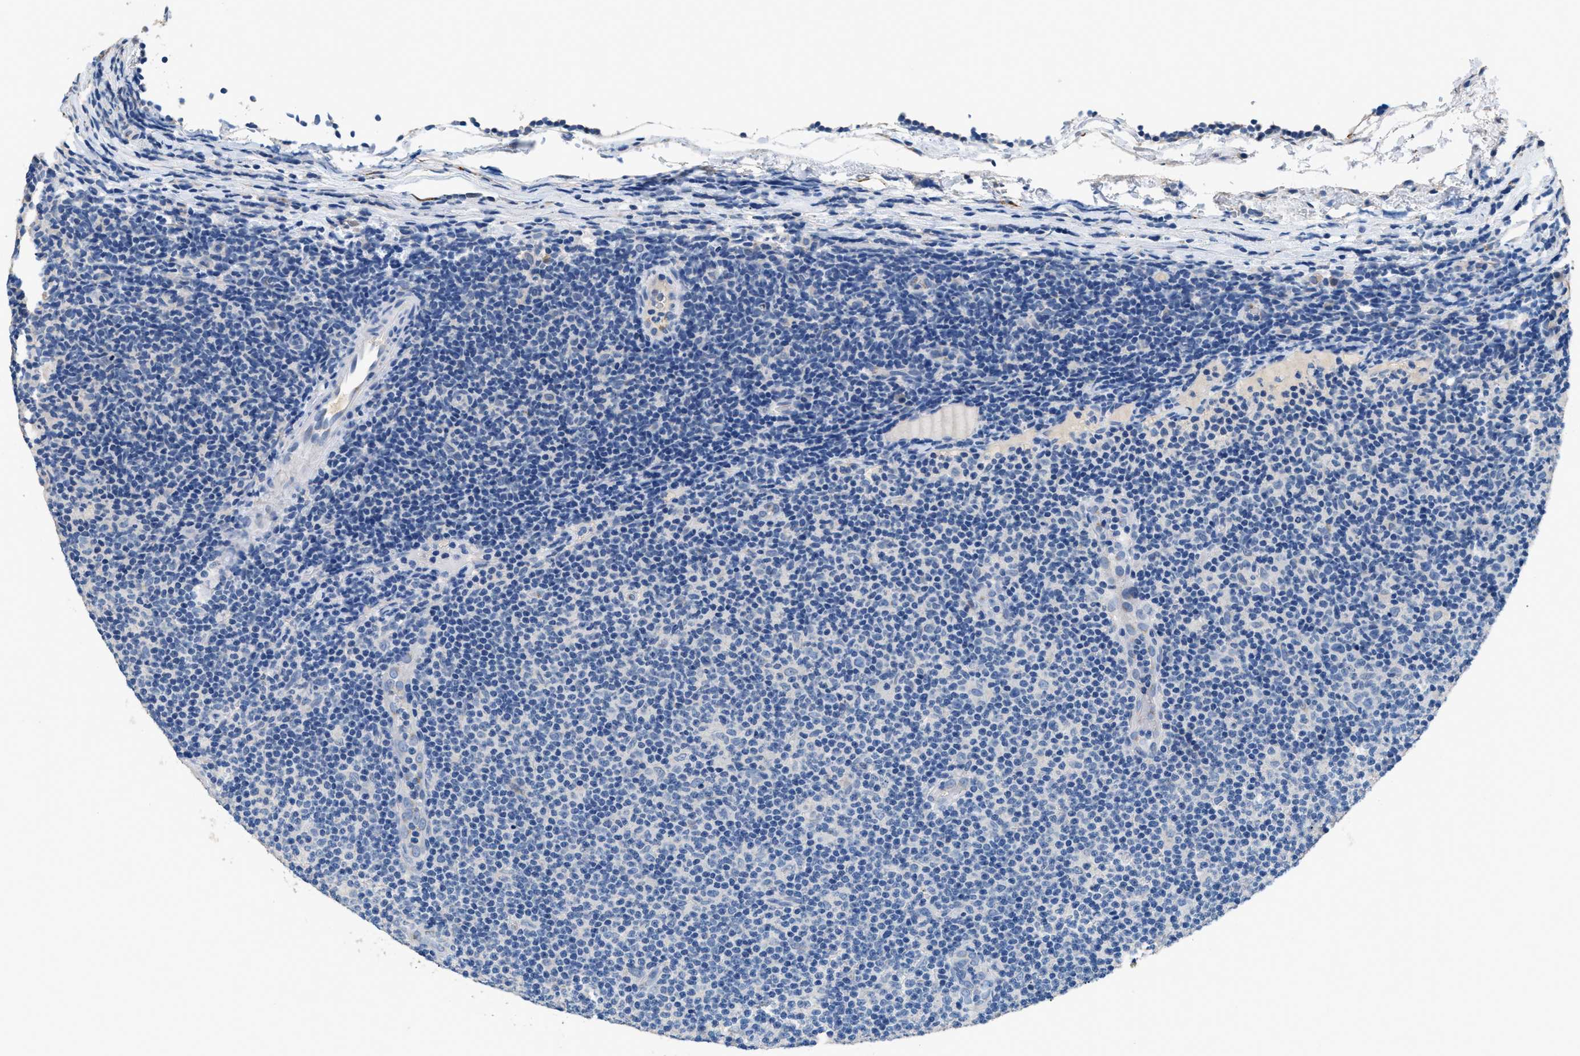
{"staining": {"intensity": "negative", "quantity": "none", "location": "none"}, "tissue": "lymphoma", "cell_type": "Tumor cells", "image_type": "cancer", "snomed": [{"axis": "morphology", "description": "Malignant lymphoma, non-Hodgkin's type, Low grade"}, {"axis": "topography", "description": "Lymph node"}], "caption": "Lymphoma stained for a protein using IHC displays no positivity tumor cells.", "gene": "GOLM1", "patient": {"sex": "male", "age": 83}}